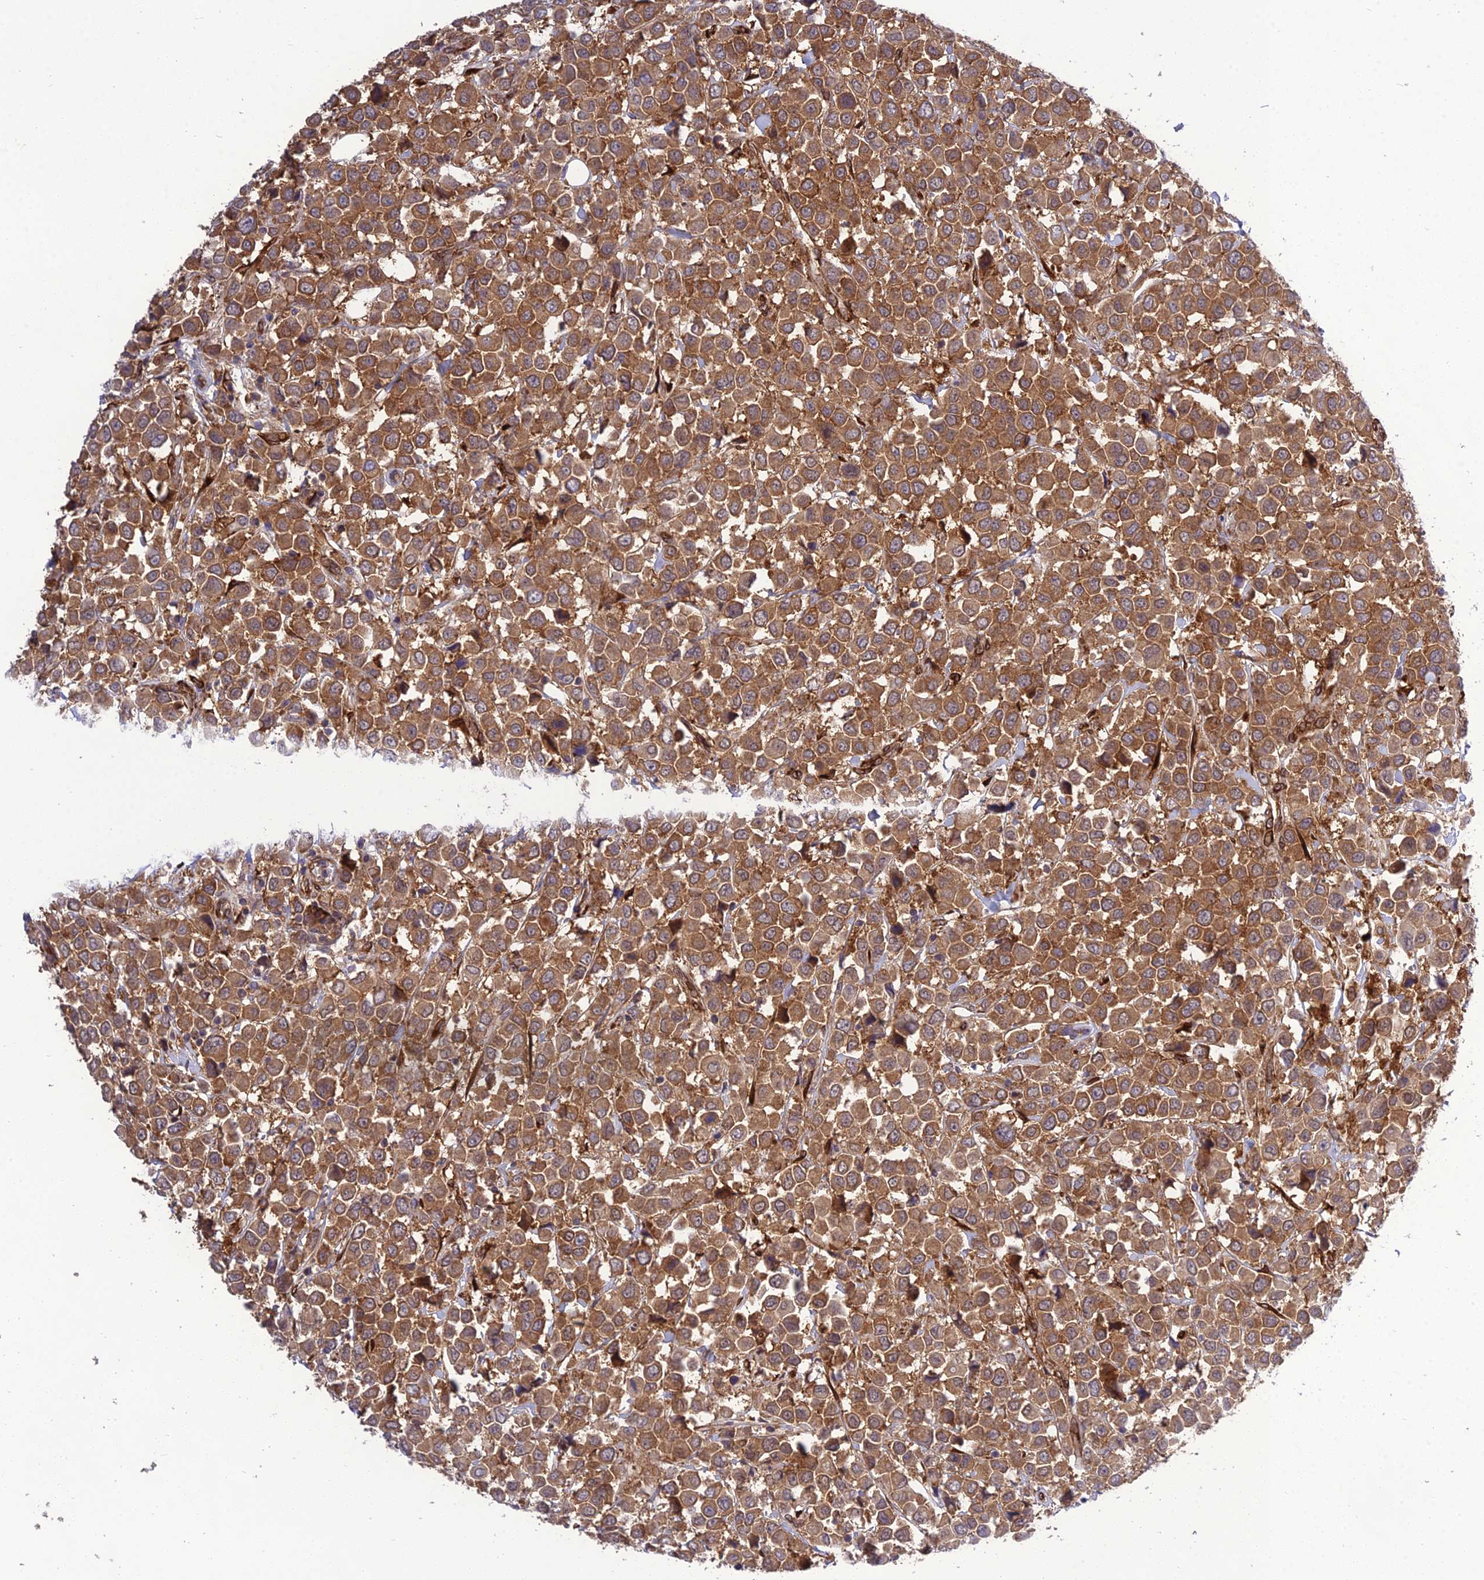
{"staining": {"intensity": "strong", "quantity": ">75%", "location": "cytoplasmic/membranous"}, "tissue": "breast cancer", "cell_type": "Tumor cells", "image_type": "cancer", "snomed": [{"axis": "morphology", "description": "Duct carcinoma"}, {"axis": "topography", "description": "Breast"}], "caption": "An immunohistochemistry (IHC) micrograph of tumor tissue is shown. Protein staining in brown shows strong cytoplasmic/membranous positivity in infiltrating ductal carcinoma (breast) within tumor cells.", "gene": "DHCR7", "patient": {"sex": "female", "age": 61}}